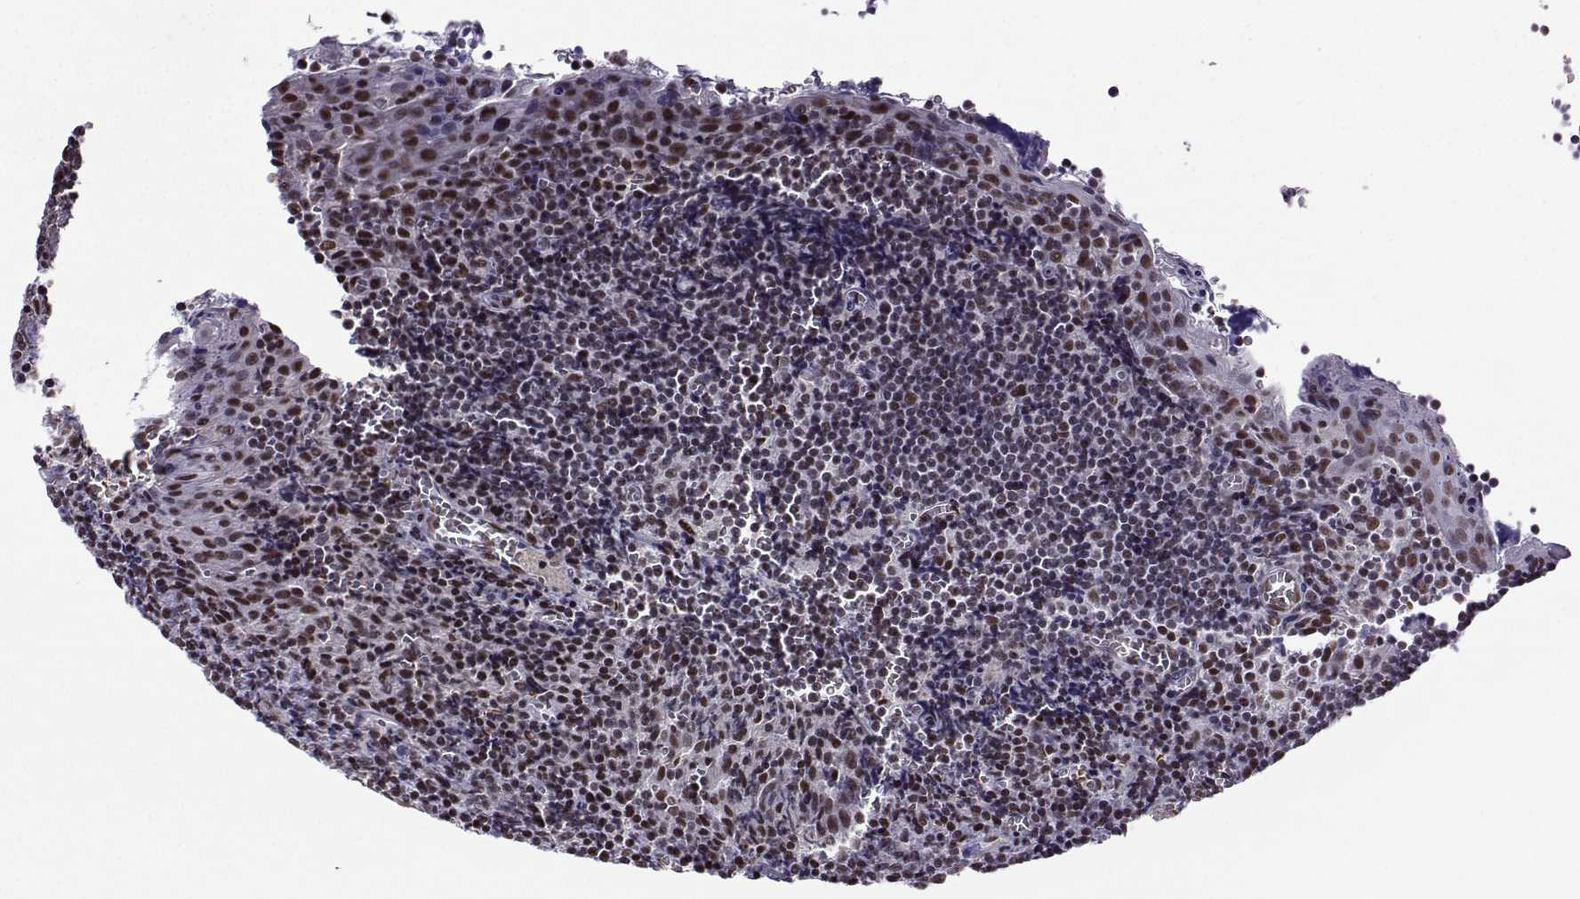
{"staining": {"intensity": "moderate", "quantity": "25%-75%", "location": "nuclear"}, "tissue": "tonsil", "cell_type": "Germinal center cells", "image_type": "normal", "snomed": [{"axis": "morphology", "description": "Normal tissue, NOS"}, {"axis": "morphology", "description": "Inflammation, NOS"}, {"axis": "topography", "description": "Tonsil"}], "caption": "Tonsil stained with a brown dye displays moderate nuclear positive positivity in approximately 25%-75% of germinal center cells.", "gene": "CCNK", "patient": {"sex": "female", "age": 31}}